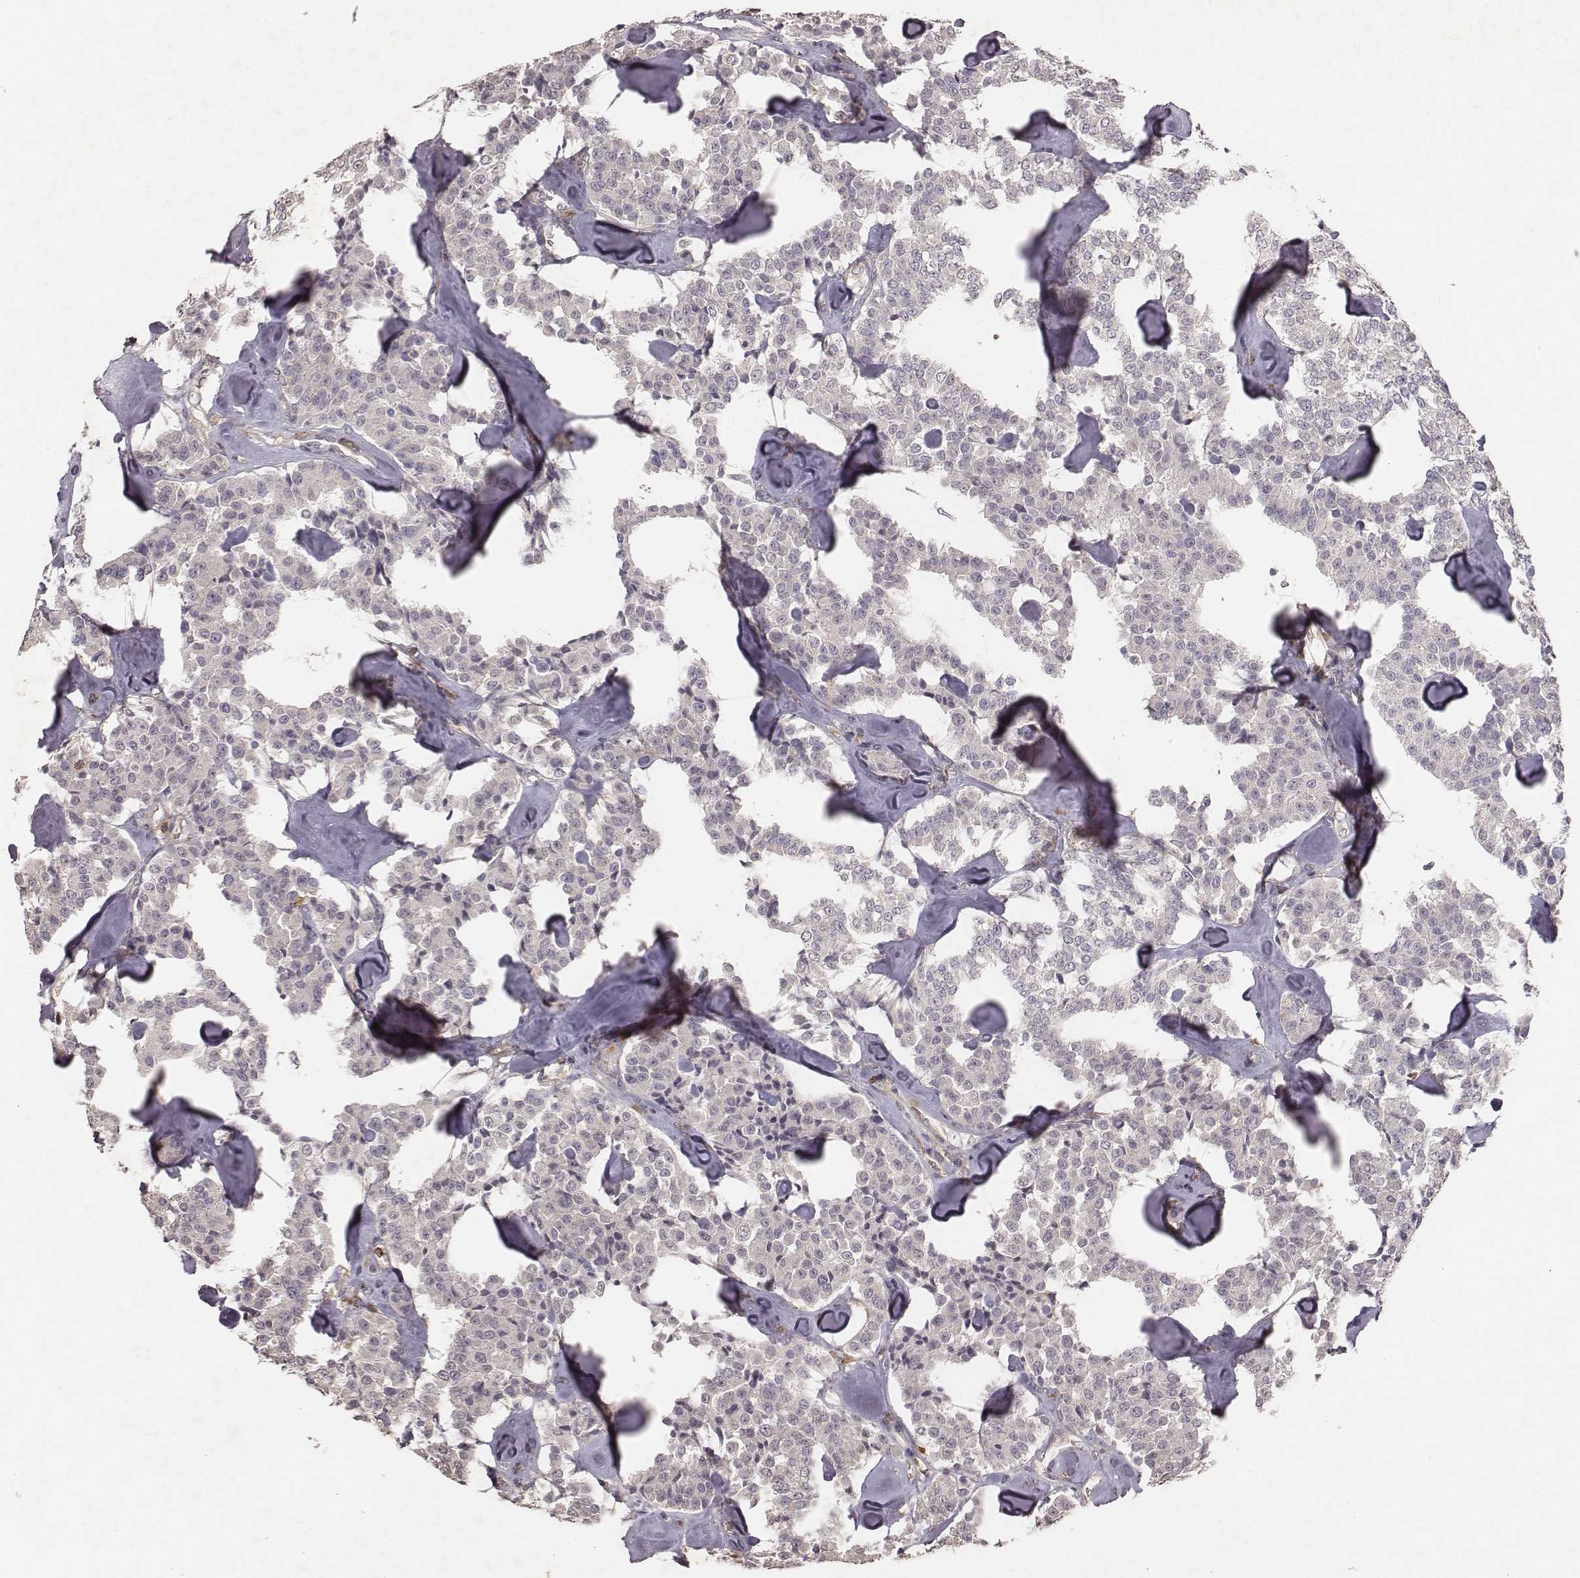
{"staining": {"intensity": "negative", "quantity": "none", "location": "none"}, "tissue": "carcinoid", "cell_type": "Tumor cells", "image_type": "cancer", "snomed": [{"axis": "morphology", "description": "Carcinoid, malignant, NOS"}, {"axis": "topography", "description": "Pancreas"}], "caption": "This is an immunohistochemistry image of carcinoid (malignant). There is no positivity in tumor cells.", "gene": "PILRA", "patient": {"sex": "male", "age": 41}}